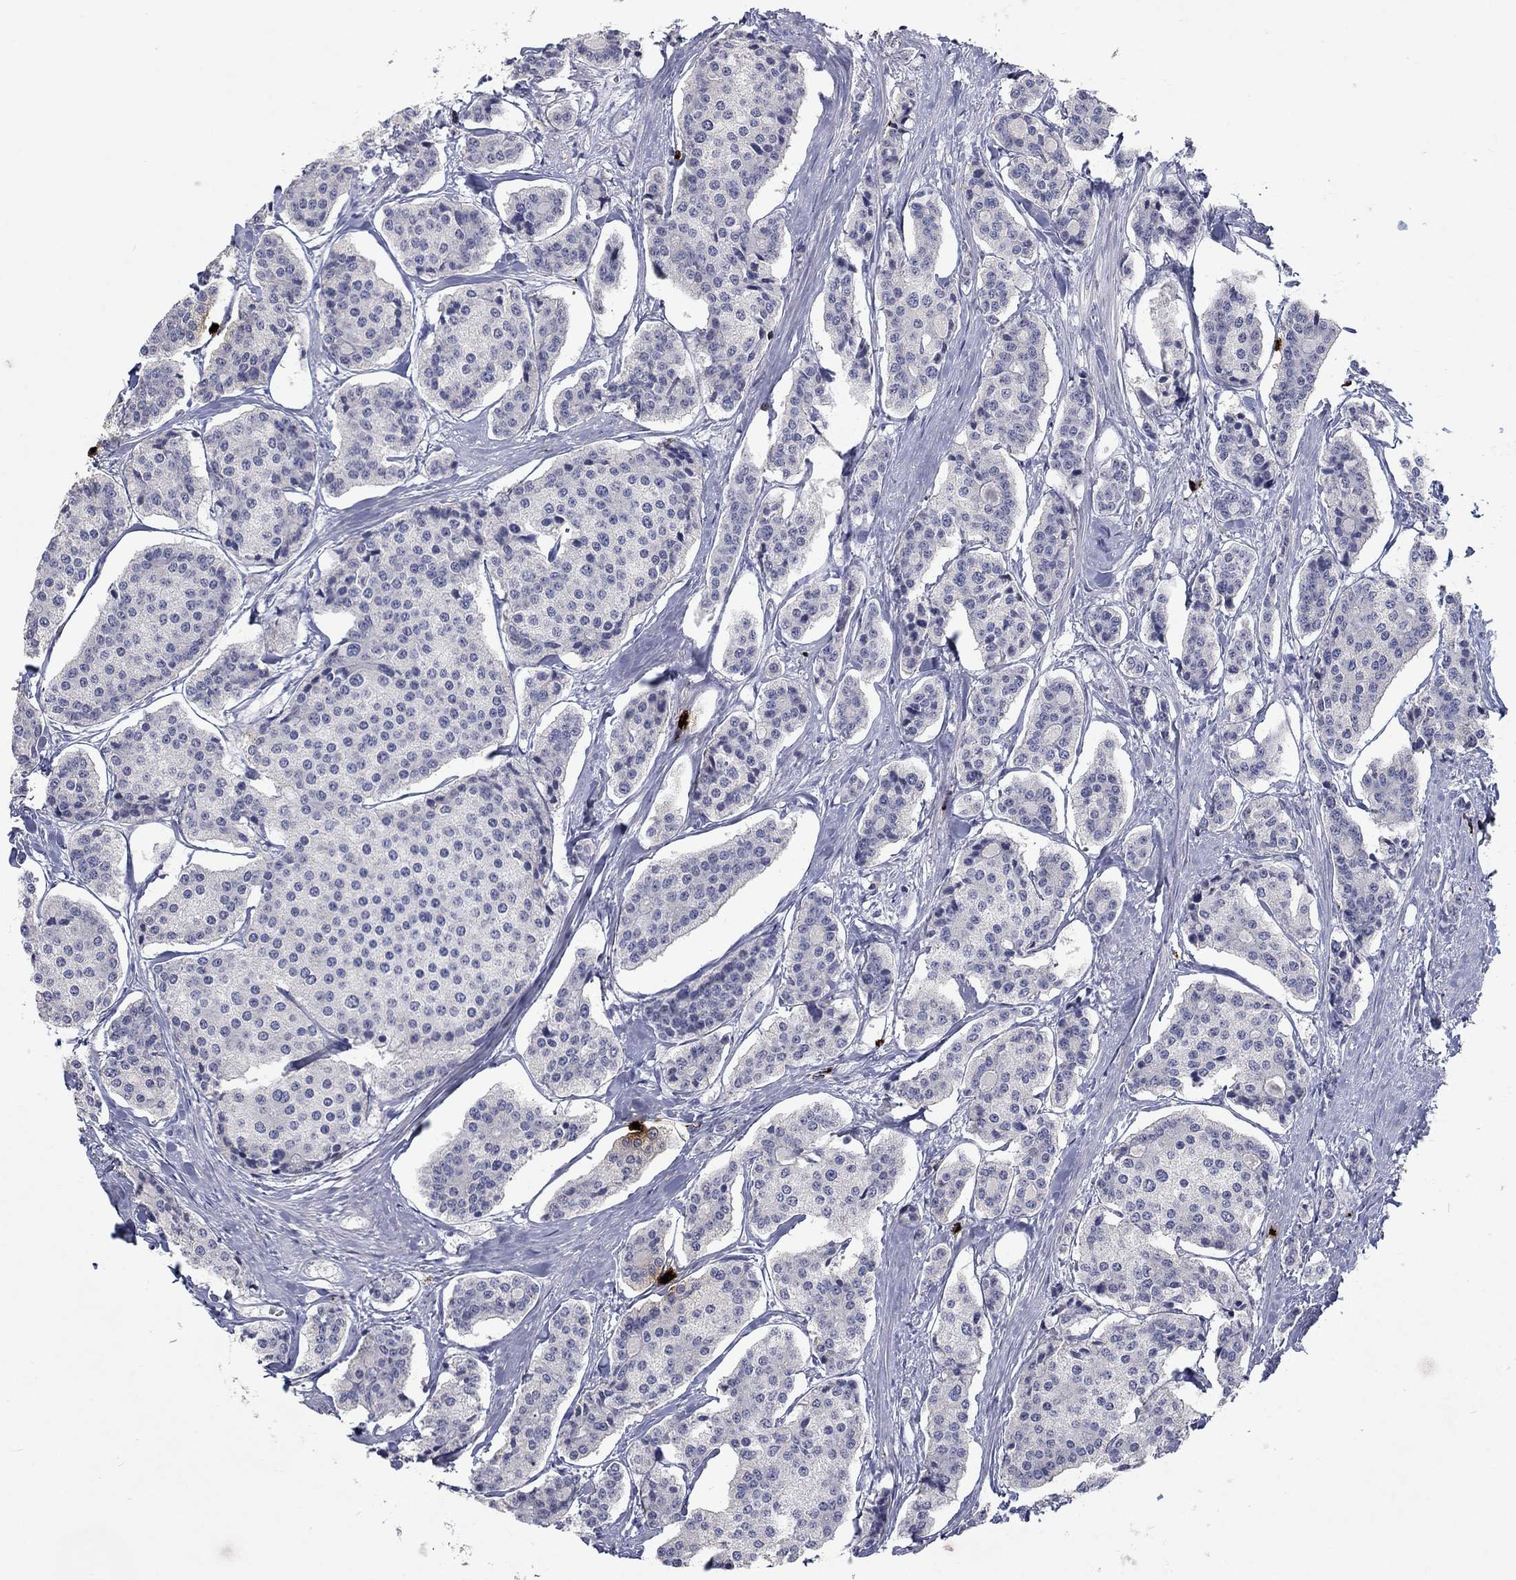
{"staining": {"intensity": "negative", "quantity": "none", "location": "none"}, "tissue": "carcinoid", "cell_type": "Tumor cells", "image_type": "cancer", "snomed": [{"axis": "morphology", "description": "Carcinoid, malignant, NOS"}, {"axis": "topography", "description": "Small intestine"}], "caption": "This is an immunohistochemistry micrograph of human carcinoid (malignant). There is no staining in tumor cells.", "gene": "GZMA", "patient": {"sex": "female", "age": 65}}